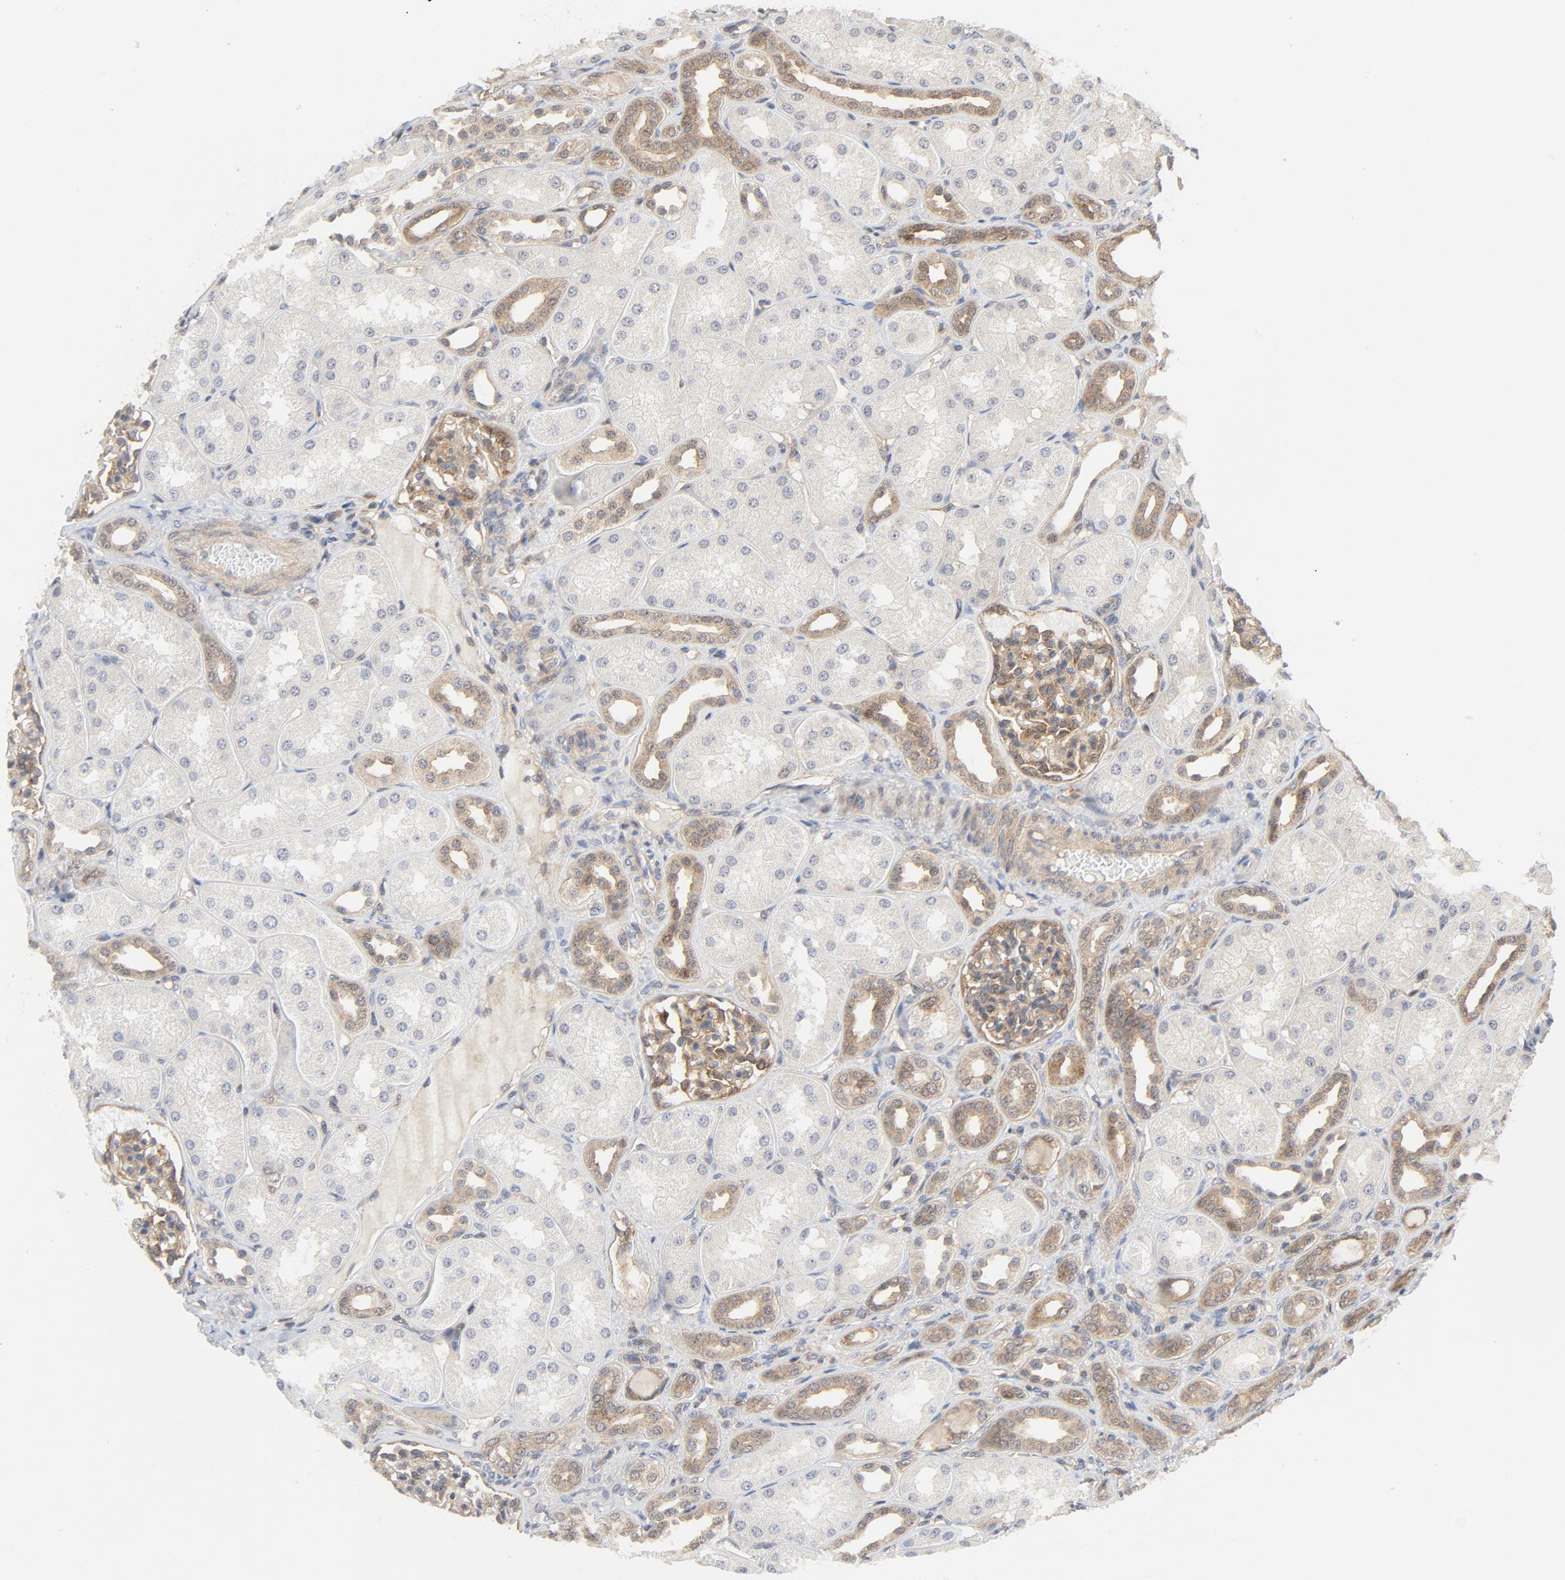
{"staining": {"intensity": "moderate", "quantity": ">75%", "location": "cytoplasmic/membranous"}, "tissue": "kidney", "cell_type": "Cells in glomeruli", "image_type": "normal", "snomed": [{"axis": "morphology", "description": "Normal tissue, NOS"}, {"axis": "topography", "description": "Kidney"}], "caption": "High-power microscopy captured an immunohistochemistry micrograph of unremarkable kidney, revealing moderate cytoplasmic/membranous expression in approximately >75% of cells in glomeruli. The staining was performed using DAB, with brown indicating positive protein expression. Nuclei are stained blue with hematoxylin.", "gene": "MAP2K7", "patient": {"sex": "male", "age": 7}}